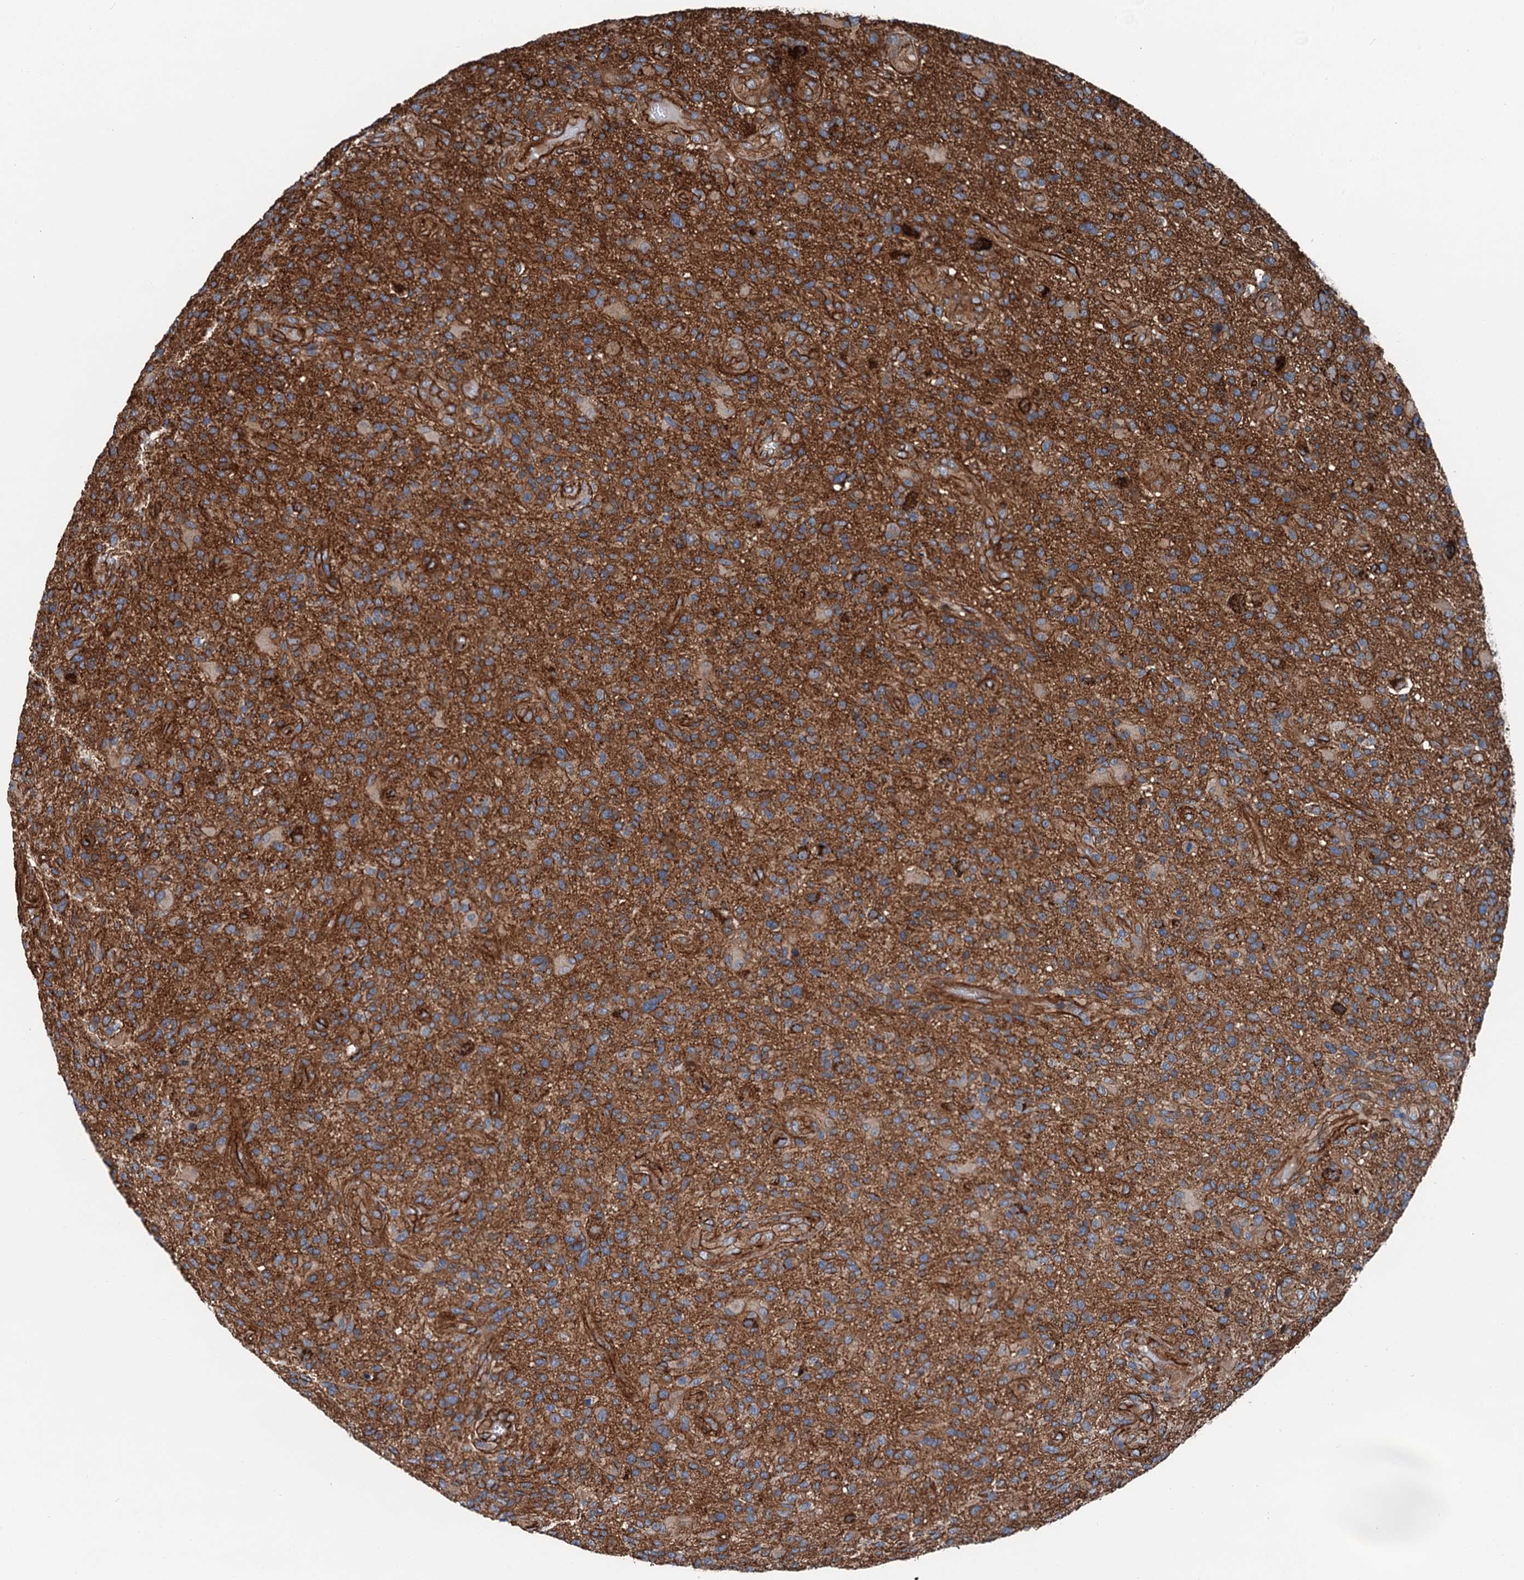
{"staining": {"intensity": "moderate", "quantity": ">75%", "location": "cytoplasmic/membranous"}, "tissue": "glioma", "cell_type": "Tumor cells", "image_type": "cancer", "snomed": [{"axis": "morphology", "description": "Glioma, malignant, High grade"}, {"axis": "topography", "description": "Brain"}], "caption": "Protein analysis of malignant glioma (high-grade) tissue displays moderate cytoplasmic/membranous staining in about >75% of tumor cells.", "gene": "NMRAL1", "patient": {"sex": "male", "age": 47}}